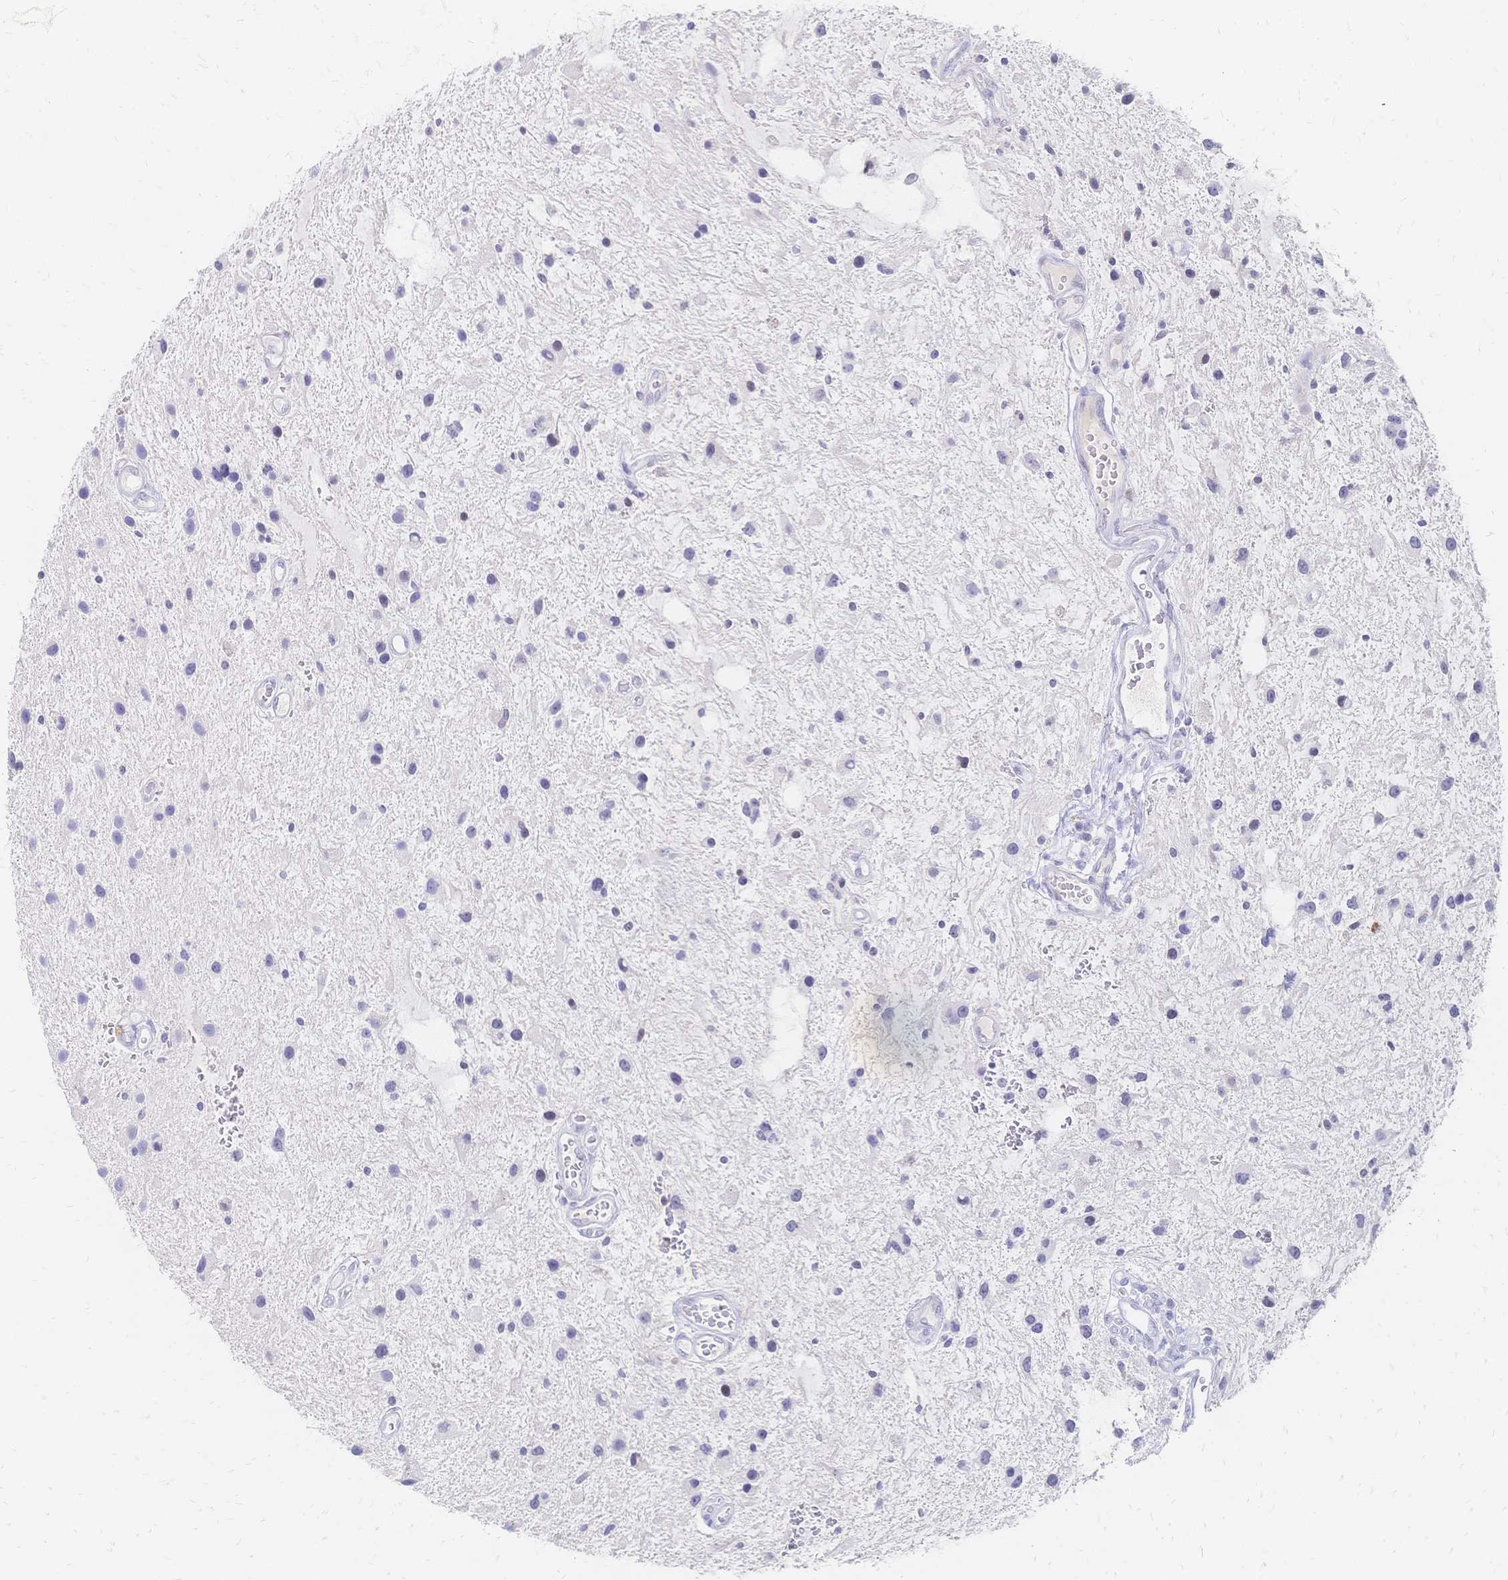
{"staining": {"intensity": "negative", "quantity": "none", "location": "none"}, "tissue": "glioma", "cell_type": "Tumor cells", "image_type": "cancer", "snomed": [{"axis": "morphology", "description": "Glioma, malignant, Low grade"}, {"axis": "topography", "description": "Cerebellum"}], "caption": "Glioma stained for a protein using immunohistochemistry exhibits no expression tumor cells.", "gene": "PSORS1C2", "patient": {"sex": "female", "age": 14}}